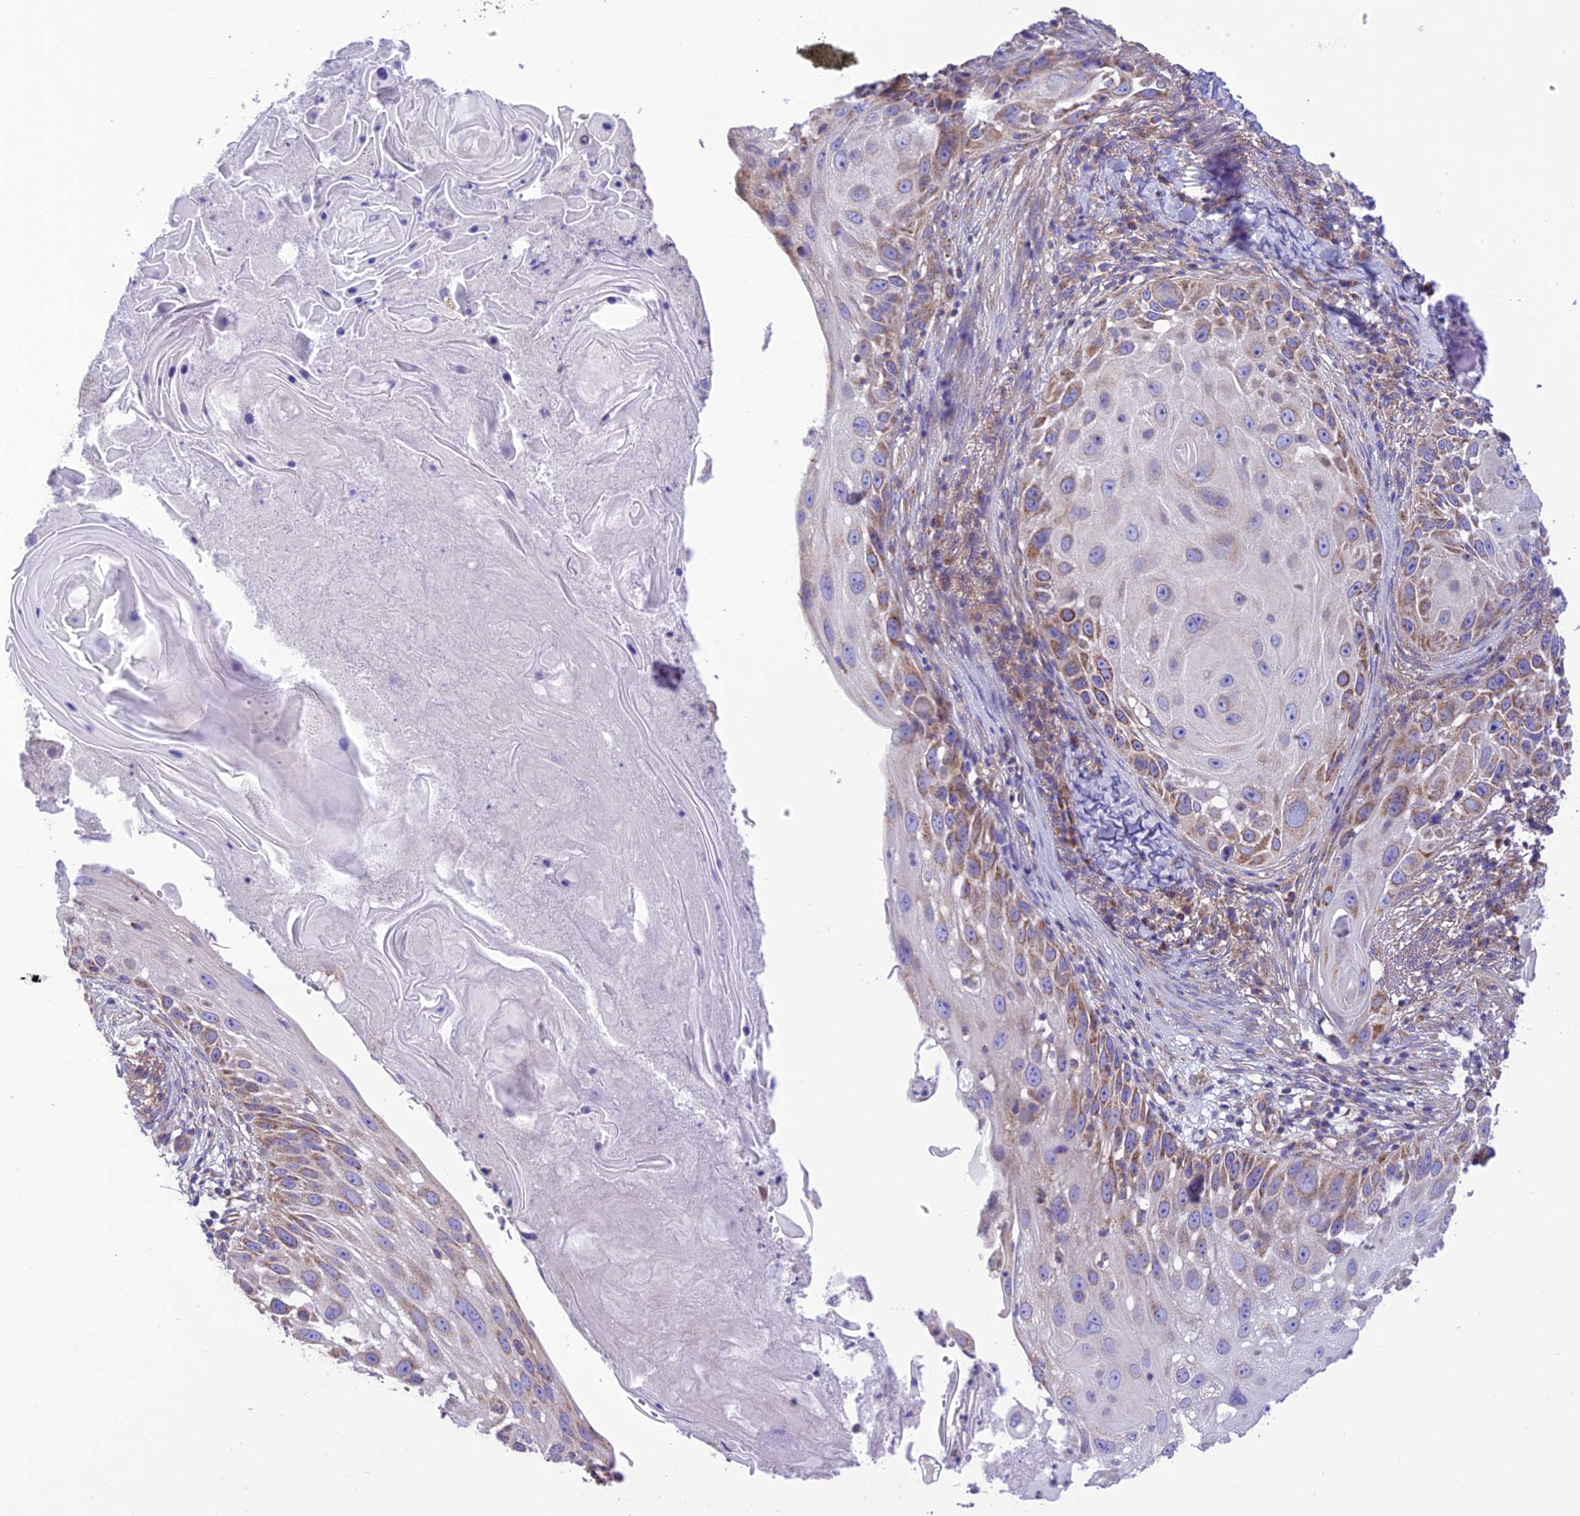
{"staining": {"intensity": "moderate", "quantity": "25%-75%", "location": "cytoplasmic/membranous"}, "tissue": "skin cancer", "cell_type": "Tumor cells", "image_type": "cancer", "snomed": [{"axis": "morphology", "description": "Squamous cell carcinoma, NOS"}, {"axis": "topography", "description": "Skin"}], "caption": "This is an image of immunohistochemistry staining of skin cancer (squamous cell carcinoma), which shows moderate staining in the cytoplasmic/membranous of tumor cells.", "gene": "MAP3K12", "patient": {"sex": "female", "age": 44}}